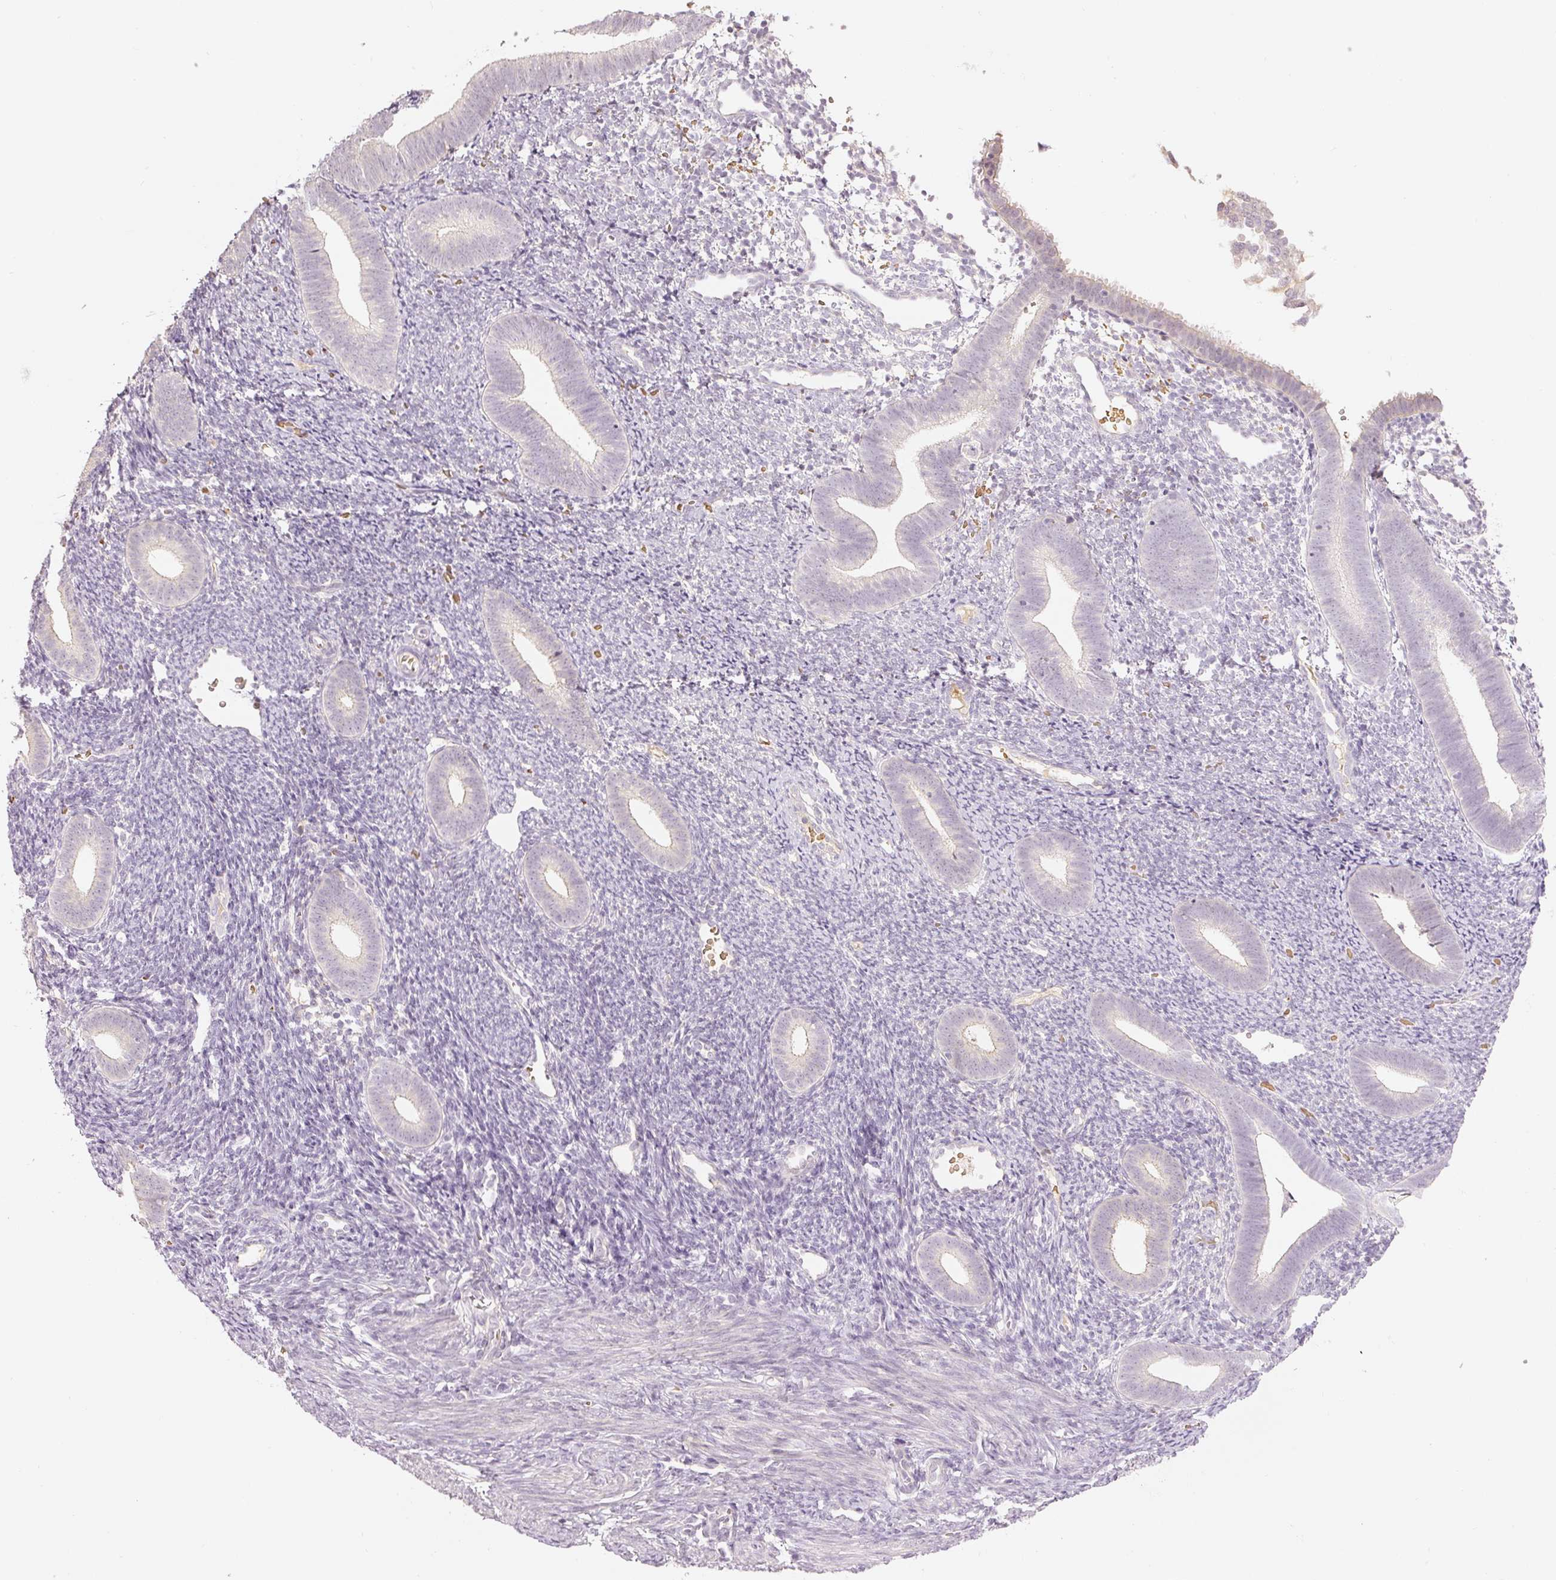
{"staining": {"intensity": "weak", "quantity": "<25%", "location": "cytoplasmic/membranous"}, "tissue": "endometrium", "cell_type": "Cells in endometrial stroma", "image_type": "normal", "snomed": [{"axis": "morphology", "description": "Normal tissue, NOS"}, {"axis": "topography", "description": "Endometrium"}], "caption": "Human endometrium stained for a protein using immunohistochemistry (IHC) demonstrates no expression in cells in endometrial stroma.", "gene": "GZMA", "patient": {"sex": "female", "age": 39}}